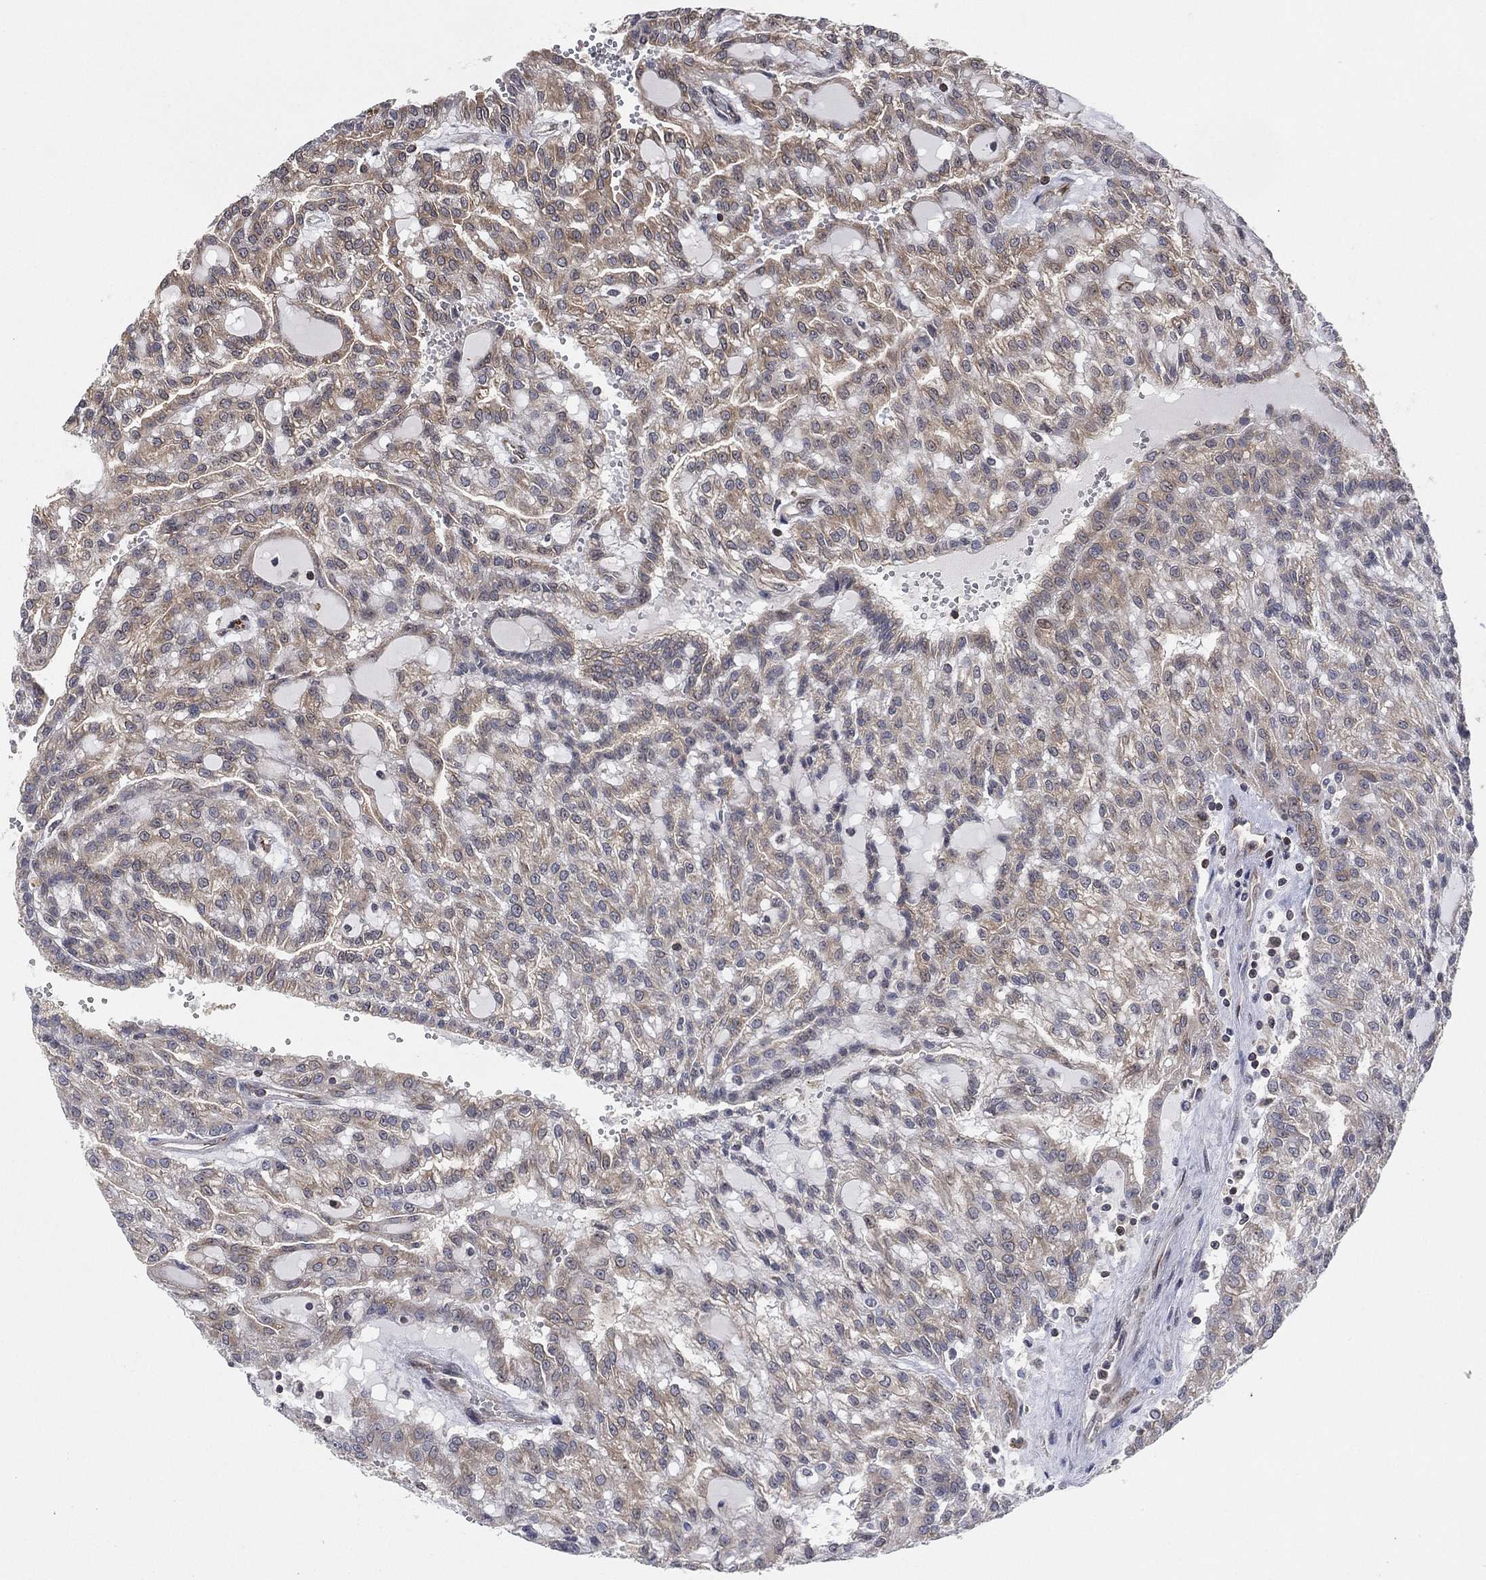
{"staining": {"intensity": "weak", "quantity": "<25%", "location": "cytoplasmic/membranous"}, "tissue": "renal cancer", "cell_type": "Tumor cells", "image_type": "cancer", "snomed": [{"axis": "morphology", "description": "Adenocarcinoma, NOS"}, {"axis": "topography", "description": "Kidney"}], "caption": "There is no significant expression in tumor cells of renal cancer. (IHC, brightfield microscopy, high magnification).", "gene": "TMCO1", "patient": {"sex": "male", "age": 63}}